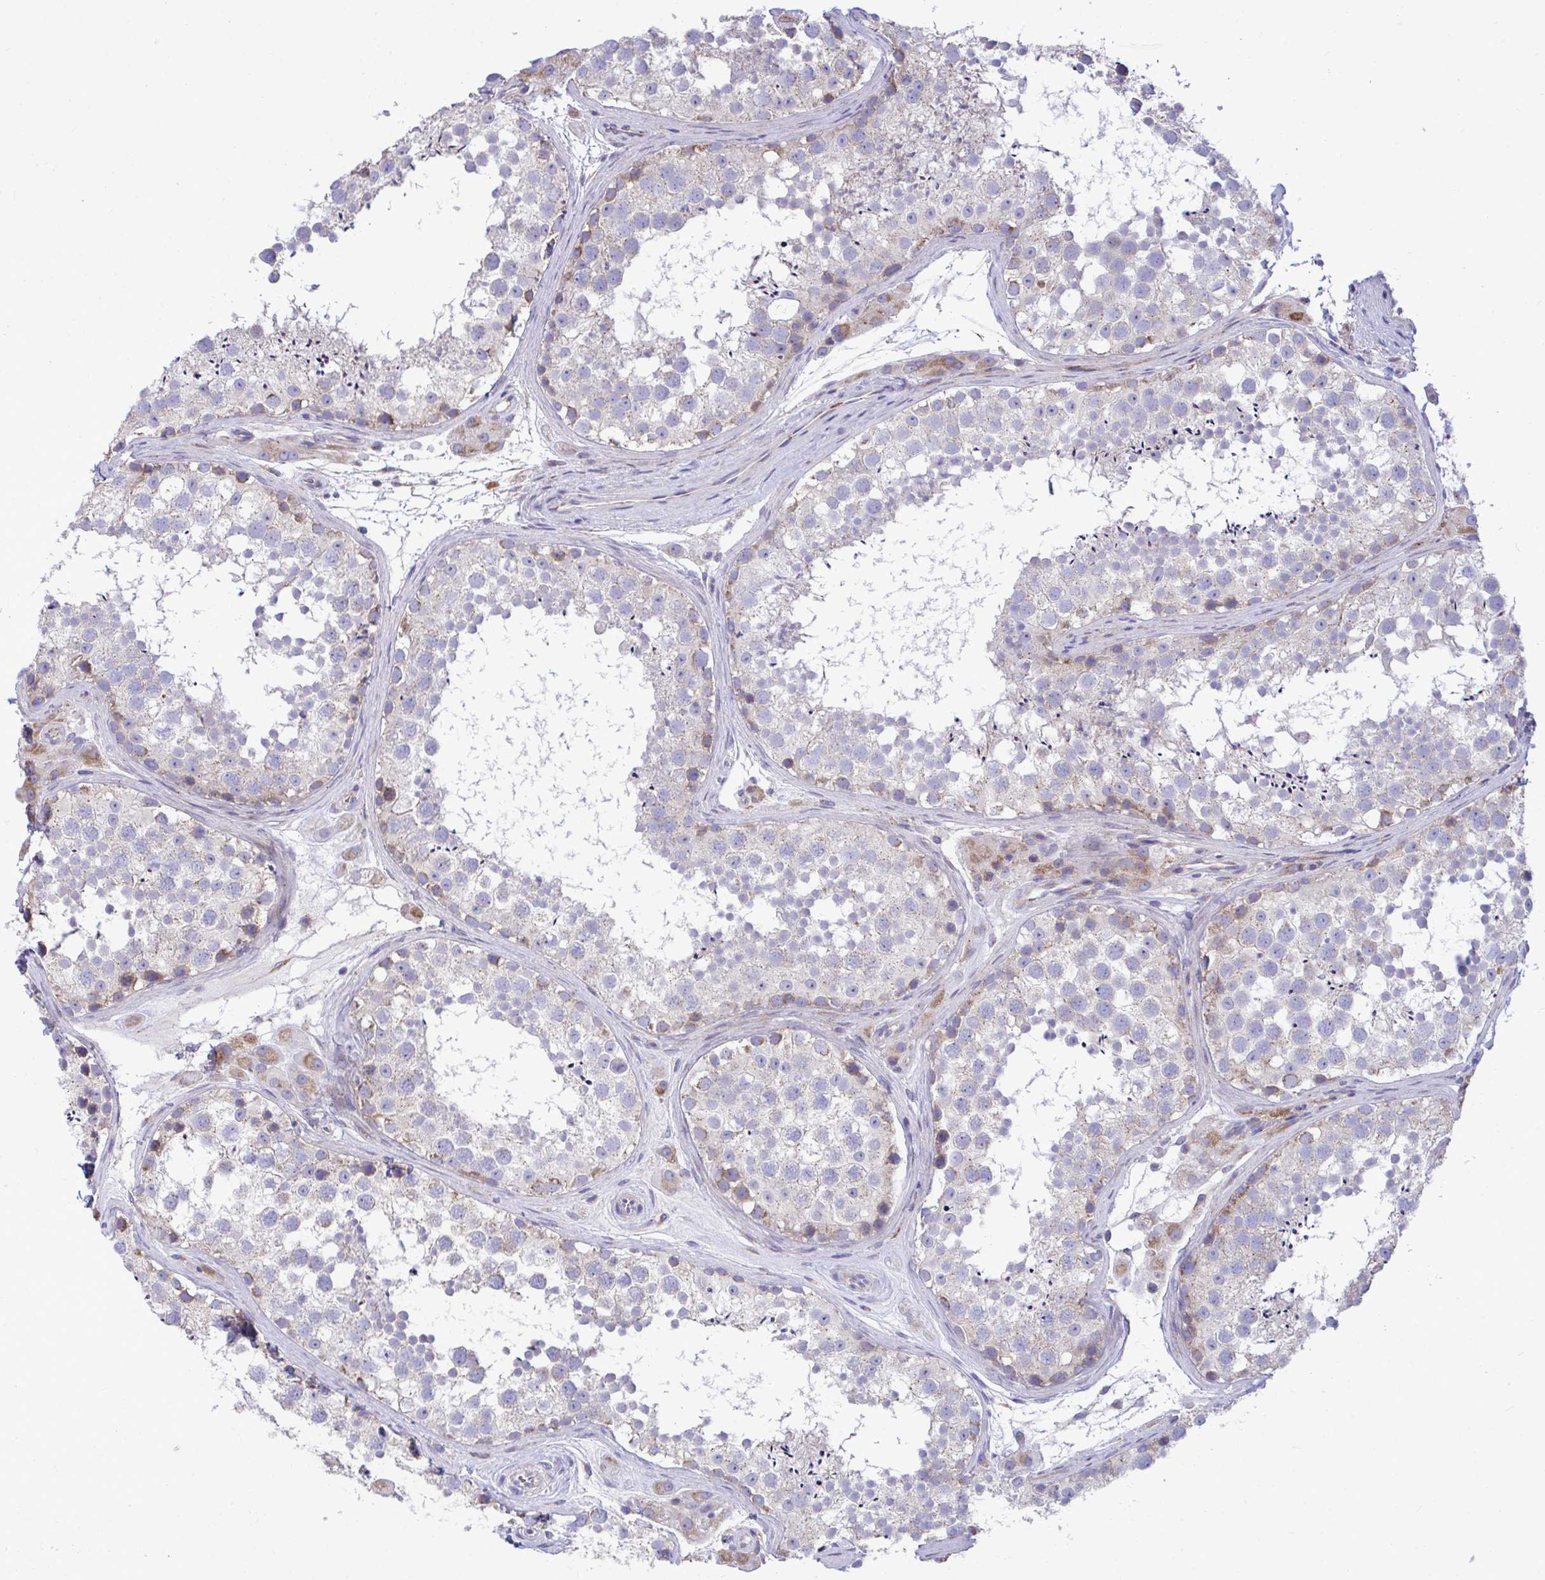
{"staining": {"intensity": "moderate", "quantity": "<25%", "location": "cytoplasmic/membranous"}, "tissue": "testis", "cell_type": "Cells in seminiferous ducts", "image_type": "normal", "snomed": [{"axis": "morphology", "description": "Normal tissue, NOS"}, {"axis": "topography", "description": "Testis"}], "caption": "Immunohistochemistry (IHC) (DAB) staining of unremarkable human testis displays moderate cytoplasmic/membranous protein staining in approximately <25% of cells in seminiferous ducts.", "gene": "MRPS16", "patient": {"sex": "male", "age": 41}}